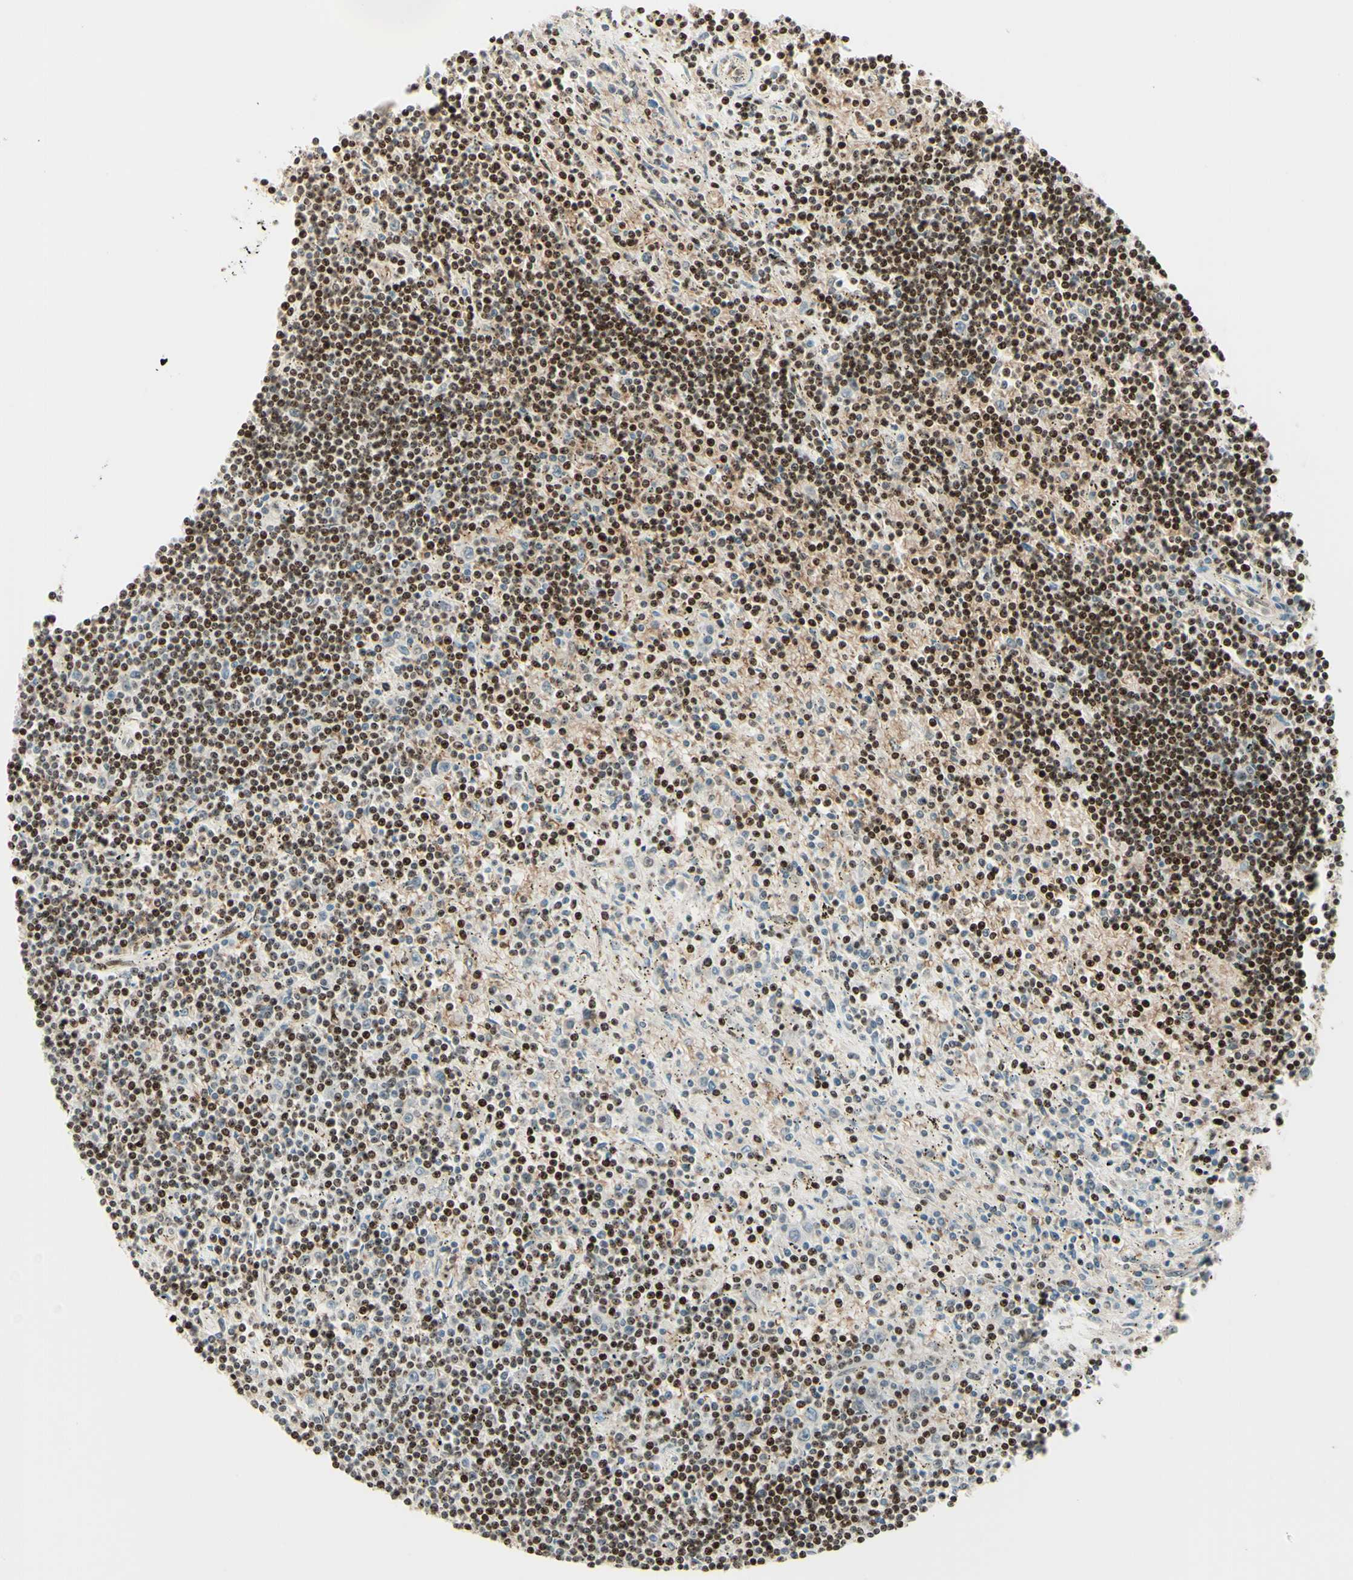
{"staining": {"intensity": "moderate", "quantity": ">75%", "location": "nuclear"}, "tissue": "lymphoma", "cell_type": "Tumor cells", "image_type": "cancer", "snomed": [{"axis": "morphology", "description": "Malignant lymphoma, non-Hodgkin's type, Low grade"}, {"axis": "topography", "description": "Spleen"}], "caption": "Lymphoma stained with DAB (3,3'-diaminobenzidine) IHC demonstrates medium levels of moderate nuclear expression in approximately >75% of tumor cells.", "gene": "CDKL5", "patient": {"sex": "male", "age": 76}}